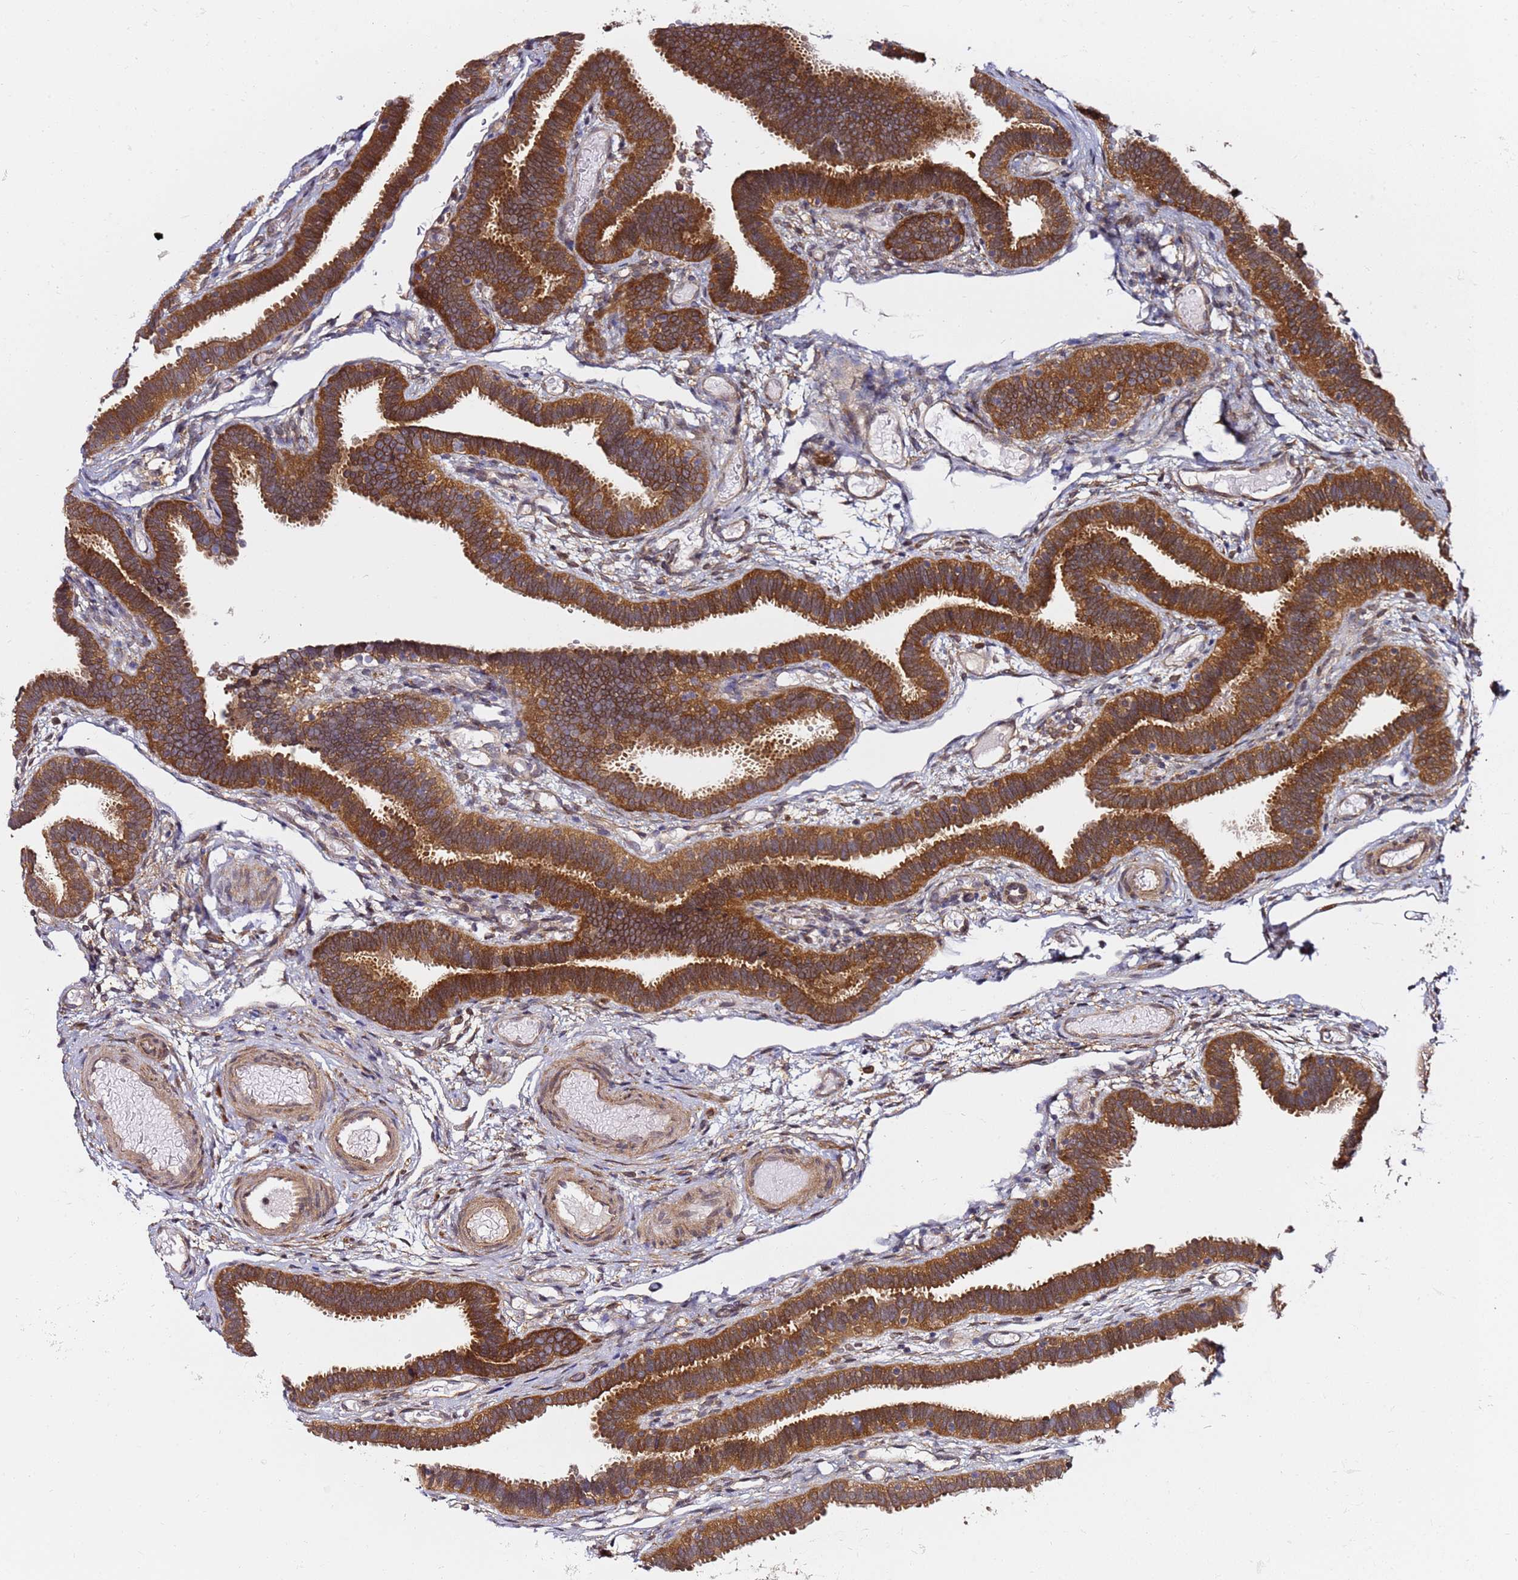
{"staining": {"intensity": "strong", "quantity": ">75%", "location": "cytoplasmic/membranous"}, "tissue": "fallopian tube", "cell_type": "Glandular cells", "image_type": "normal", "snomed": [{"axis": "morphology", "description": "Normal tissue, NOS"}, {"axis": "topography", "description": "Fallopian tube"}], "caption": "This image exhibits immunohistochemistry staining of normal human fallopian tube, with high strong cytoplasmic/membranous staining in about >75% of glandular cells.", "gene": "PRKAB2", "patient": {"sex": "female", "age": 37}}